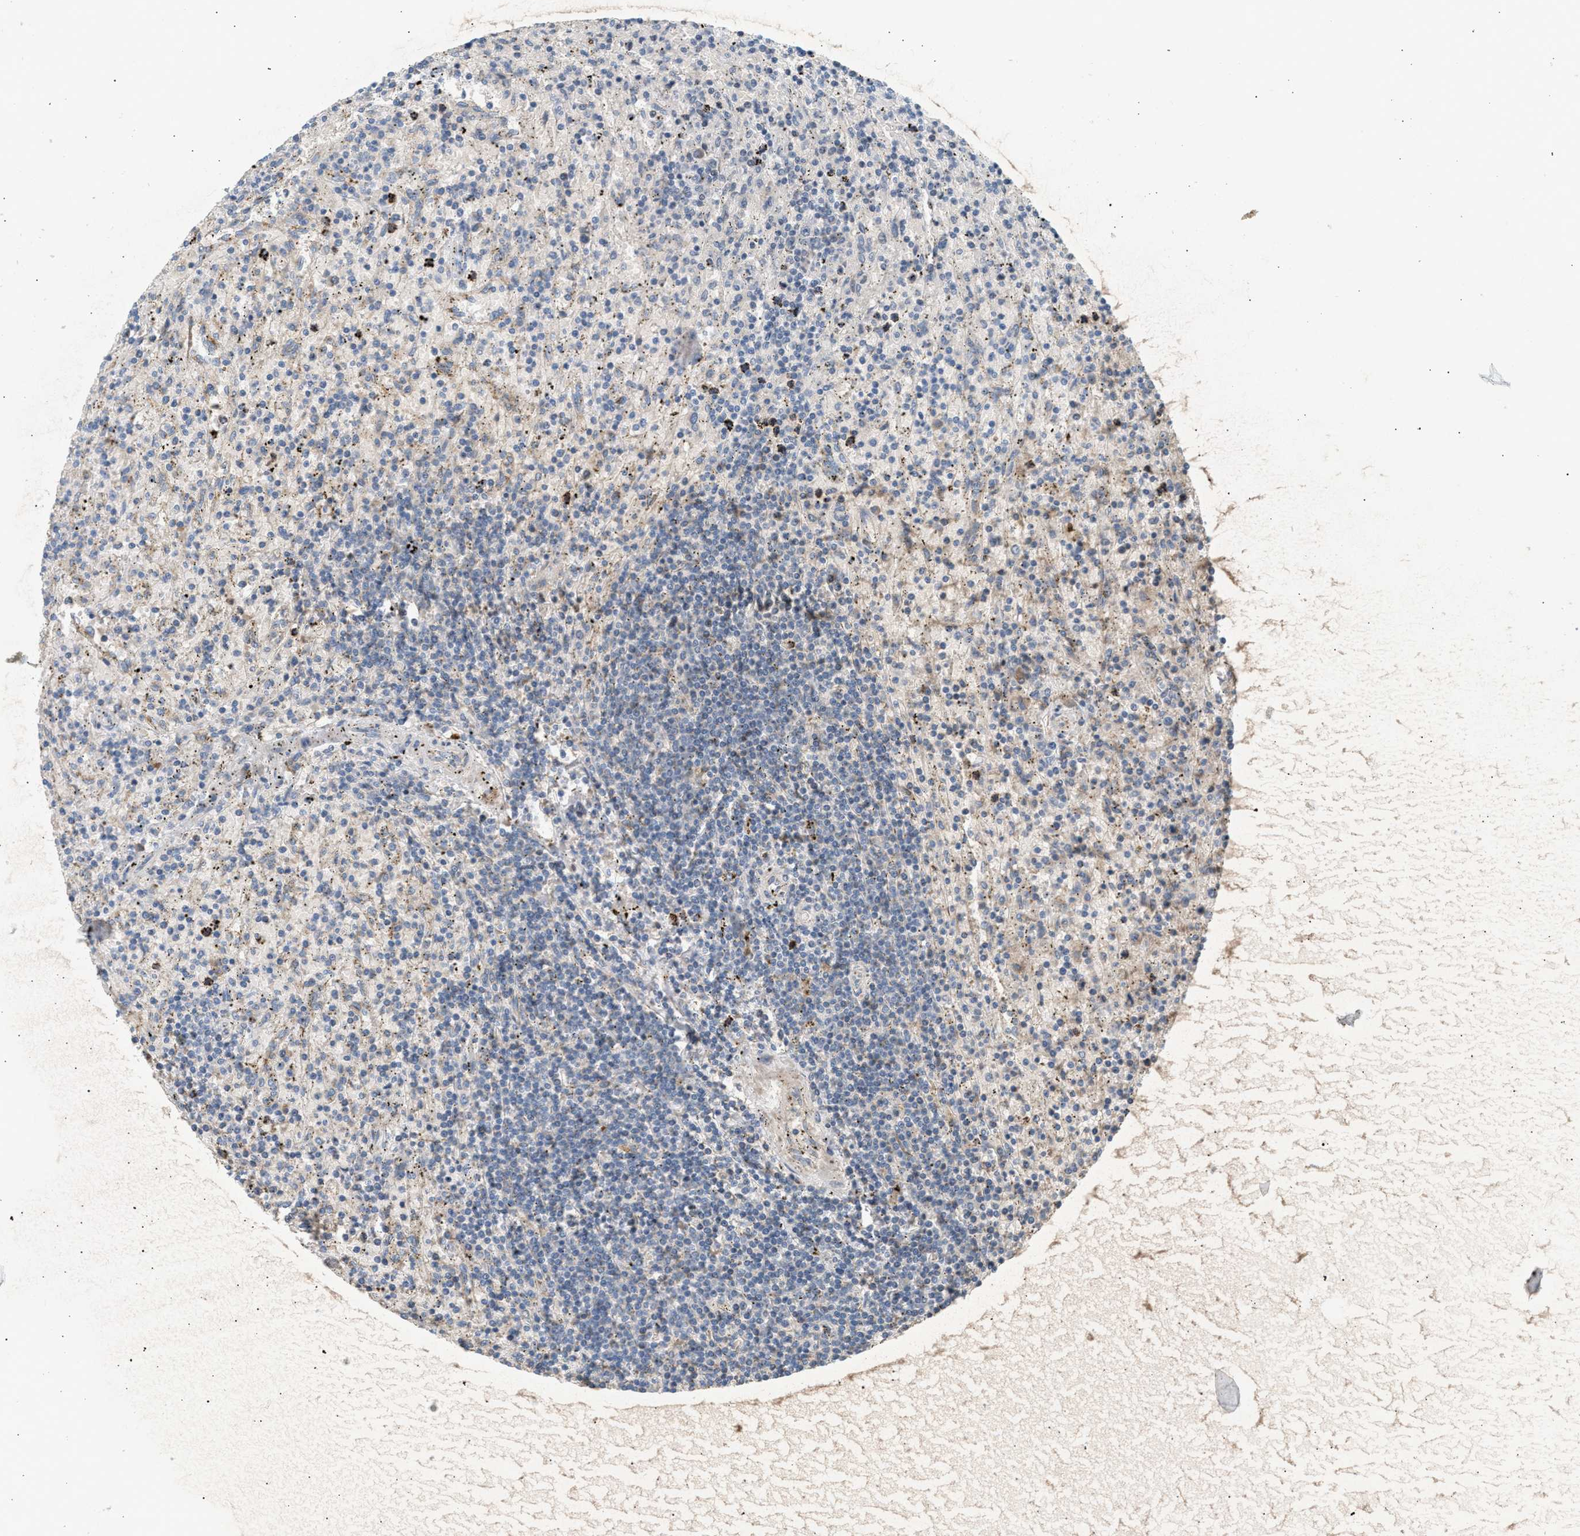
{"staining": {"intensity": "negative", "quantity": "none", "location": "none"}, "tissue": "lymphoma", "cell_type": "Tumor cells", "image_type": "cancer", "snomed": [{"axis": "morphology", "description": "Malignant lymphoma, non-Hodgkin's type, Low grade"}, {"axis": "topography", "description": "Spleen"}], "caption": "An IHC micrograph of malignant lymphoma, non-Hodgkin's type (low-grade) is shown. There is no staining in tumor cells of malignant lymphoma, non-Hodgkin's type (low-grade).", "gene": "ENTHD1", "patient": {"sex": "male", "age": 76}}